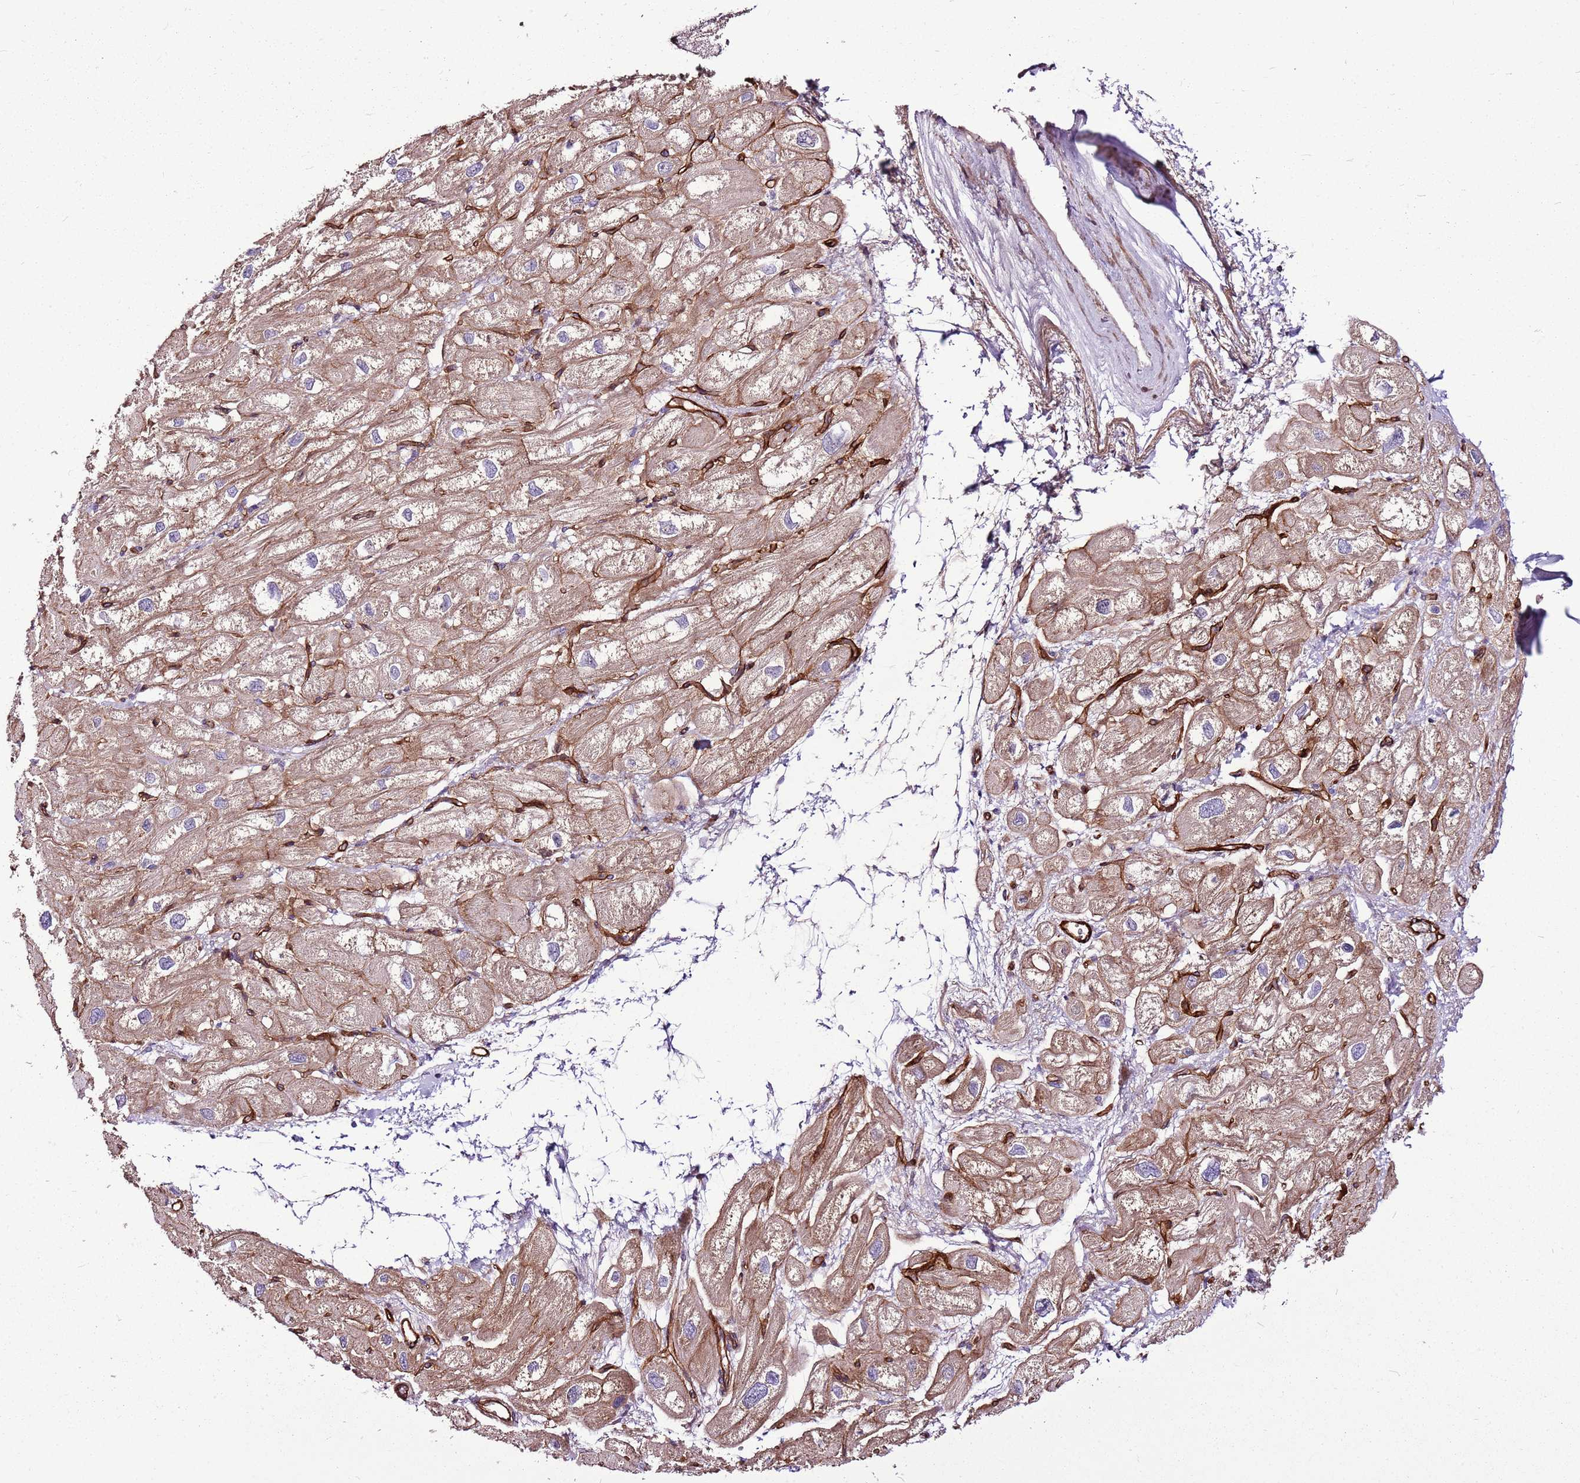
{"staining": {"intensity": "moderate", "quantity": "25%-75%", "location": "cytoplasmic/membranous"}, "tissue": "heart muscle", "cell_type": "Cardiomyocytes", "image_type": "normal", "snomed": [{"axis": "morphology", "description": "Normal tissue, NOS"}, {"axis": "topography", "description": "Heart"}], "caption": "Moderate cytoplasmic/membranous staining for a protein is present in approximately 25%-75% of cardiomyocytes of normal heart muscle using immunohistochemistry (IHC).", "gene": "ZNF827", "patient": {"sex": "male", "age": 50}}